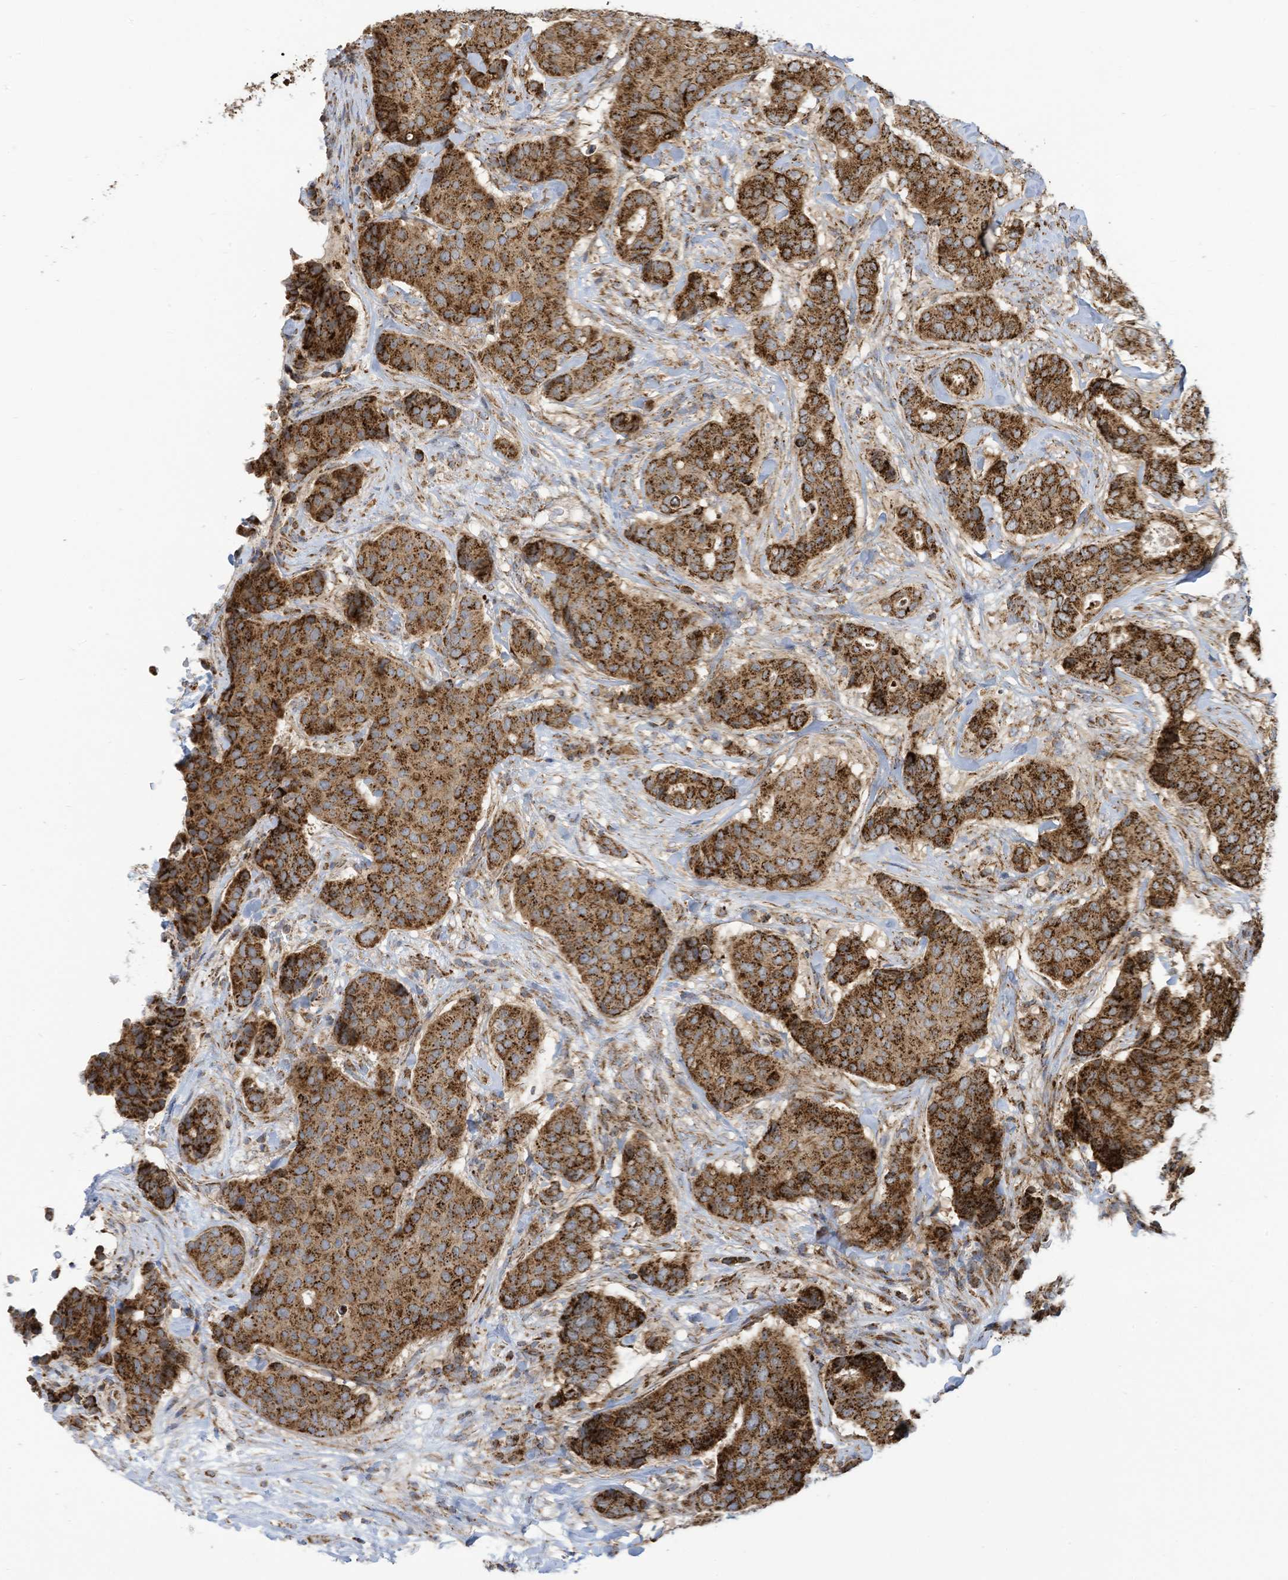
{"staining": {"intensity": "strong", "quantity": ">75%", "location": "cytoplasmic/membranous"}, "tissue": "breast cancer", "cell_type": "Tumor cells", "image_type": "cancer", "snomed": [{"axis": "morphology", "description": "Duct carcinoma"}, {"axis": "topography", "description": "Breast"}], "caption": "Protein staining by immunohistochemistry shows strong cytoplasmic/membranous positivity in approximately >75% of tumor cells in breast cancer (infiltrating ductal carcinoma).", "gene": "COX10", "patient": {"sex": "female", "age": 75}}